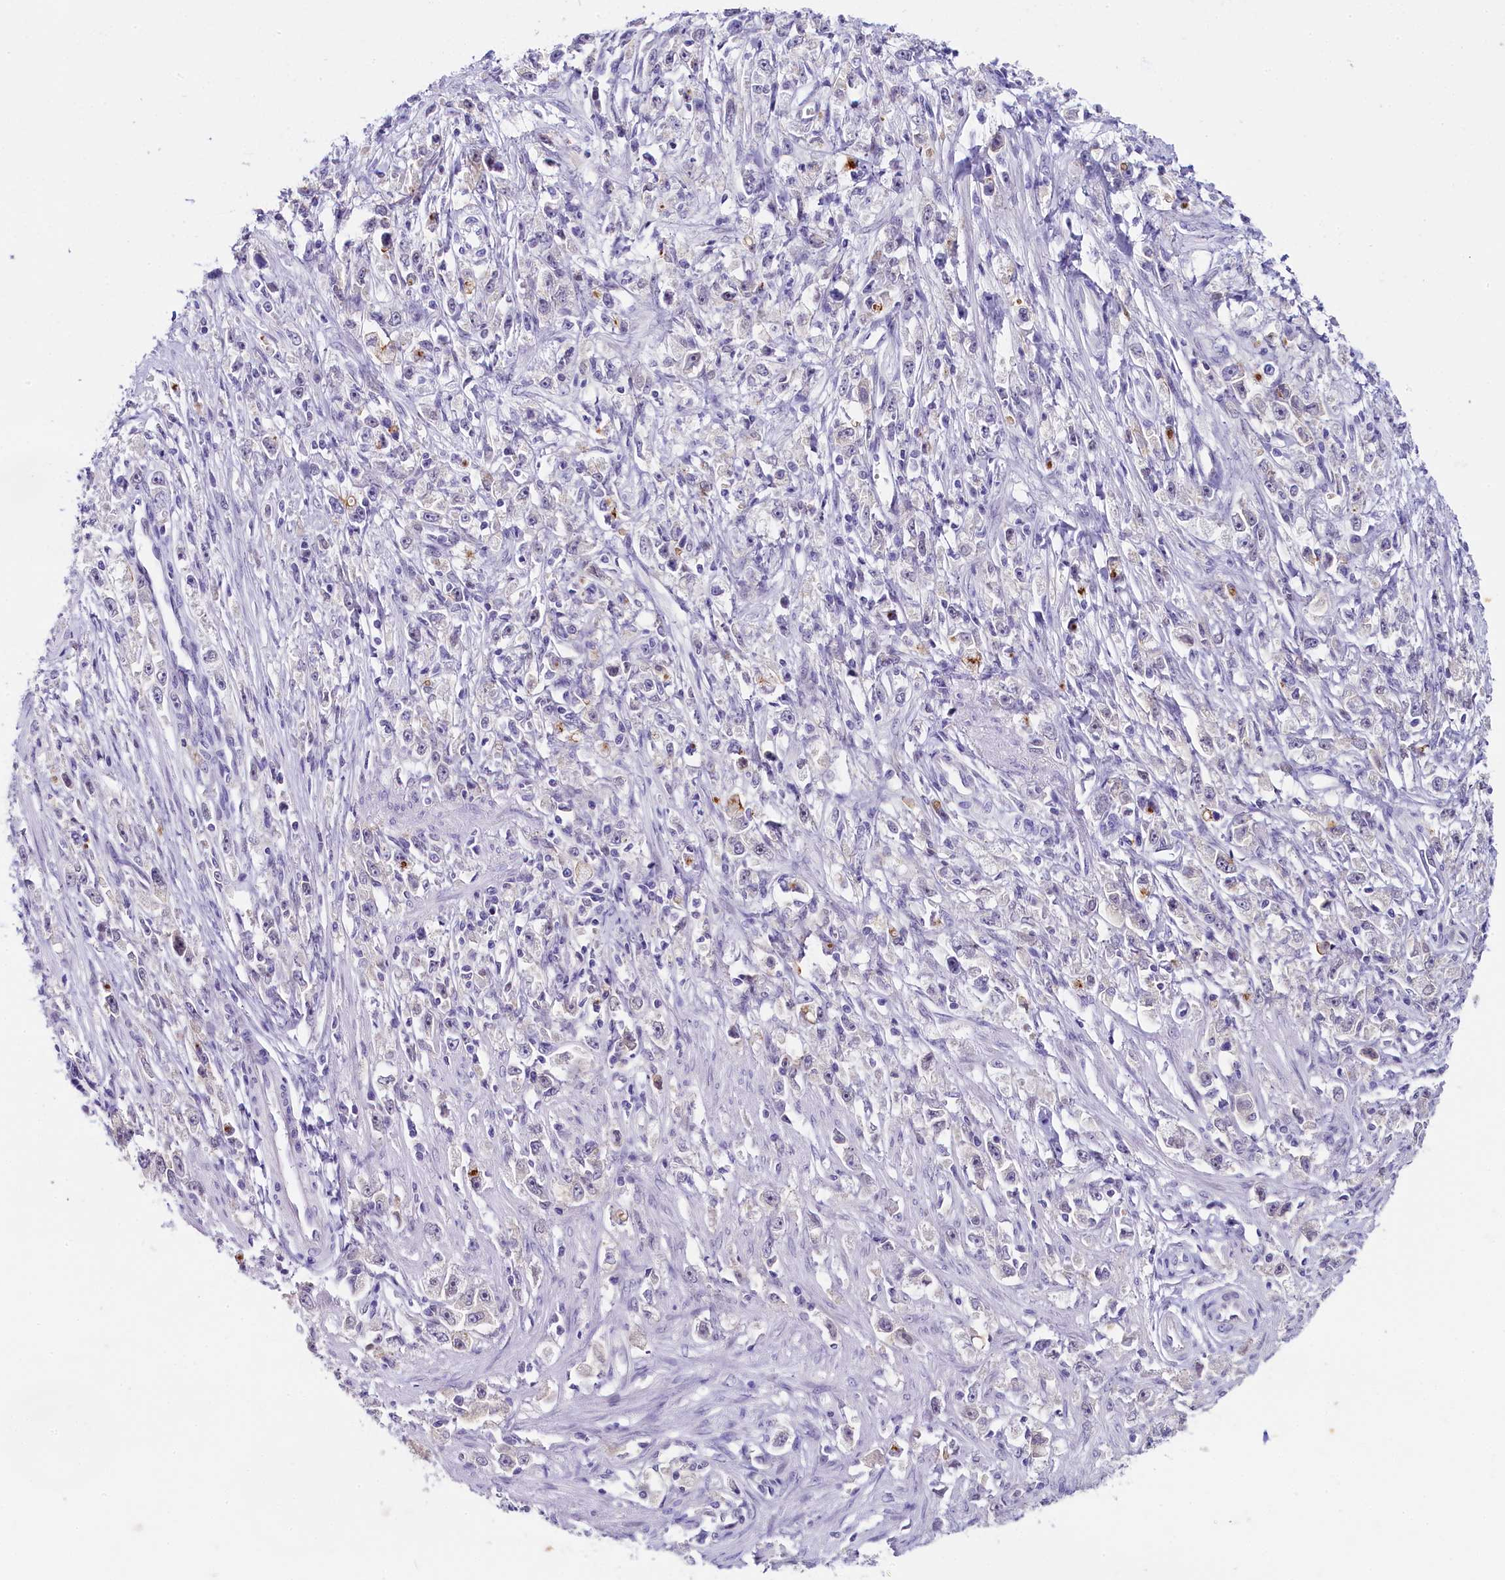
{"staining": {"intensity": "negative", "quantity": "none", "location": "none"}, "tissue": "stomach cancer", "cell_type": "Tumor cells", "image_type": "cancer", "snomed": [{"axis": "morphology", "description": "Adenocarcinoma, NOS"}, {"axis": "topography", "description": "Stomach"}], "caption": "IHC micrograph of stomach adenocarcinoma stained for a protein (brown), which exhibits no staining in tumor cells.", "gene": "OSGEP", "patient": {"sex": "female", "age": 59}}